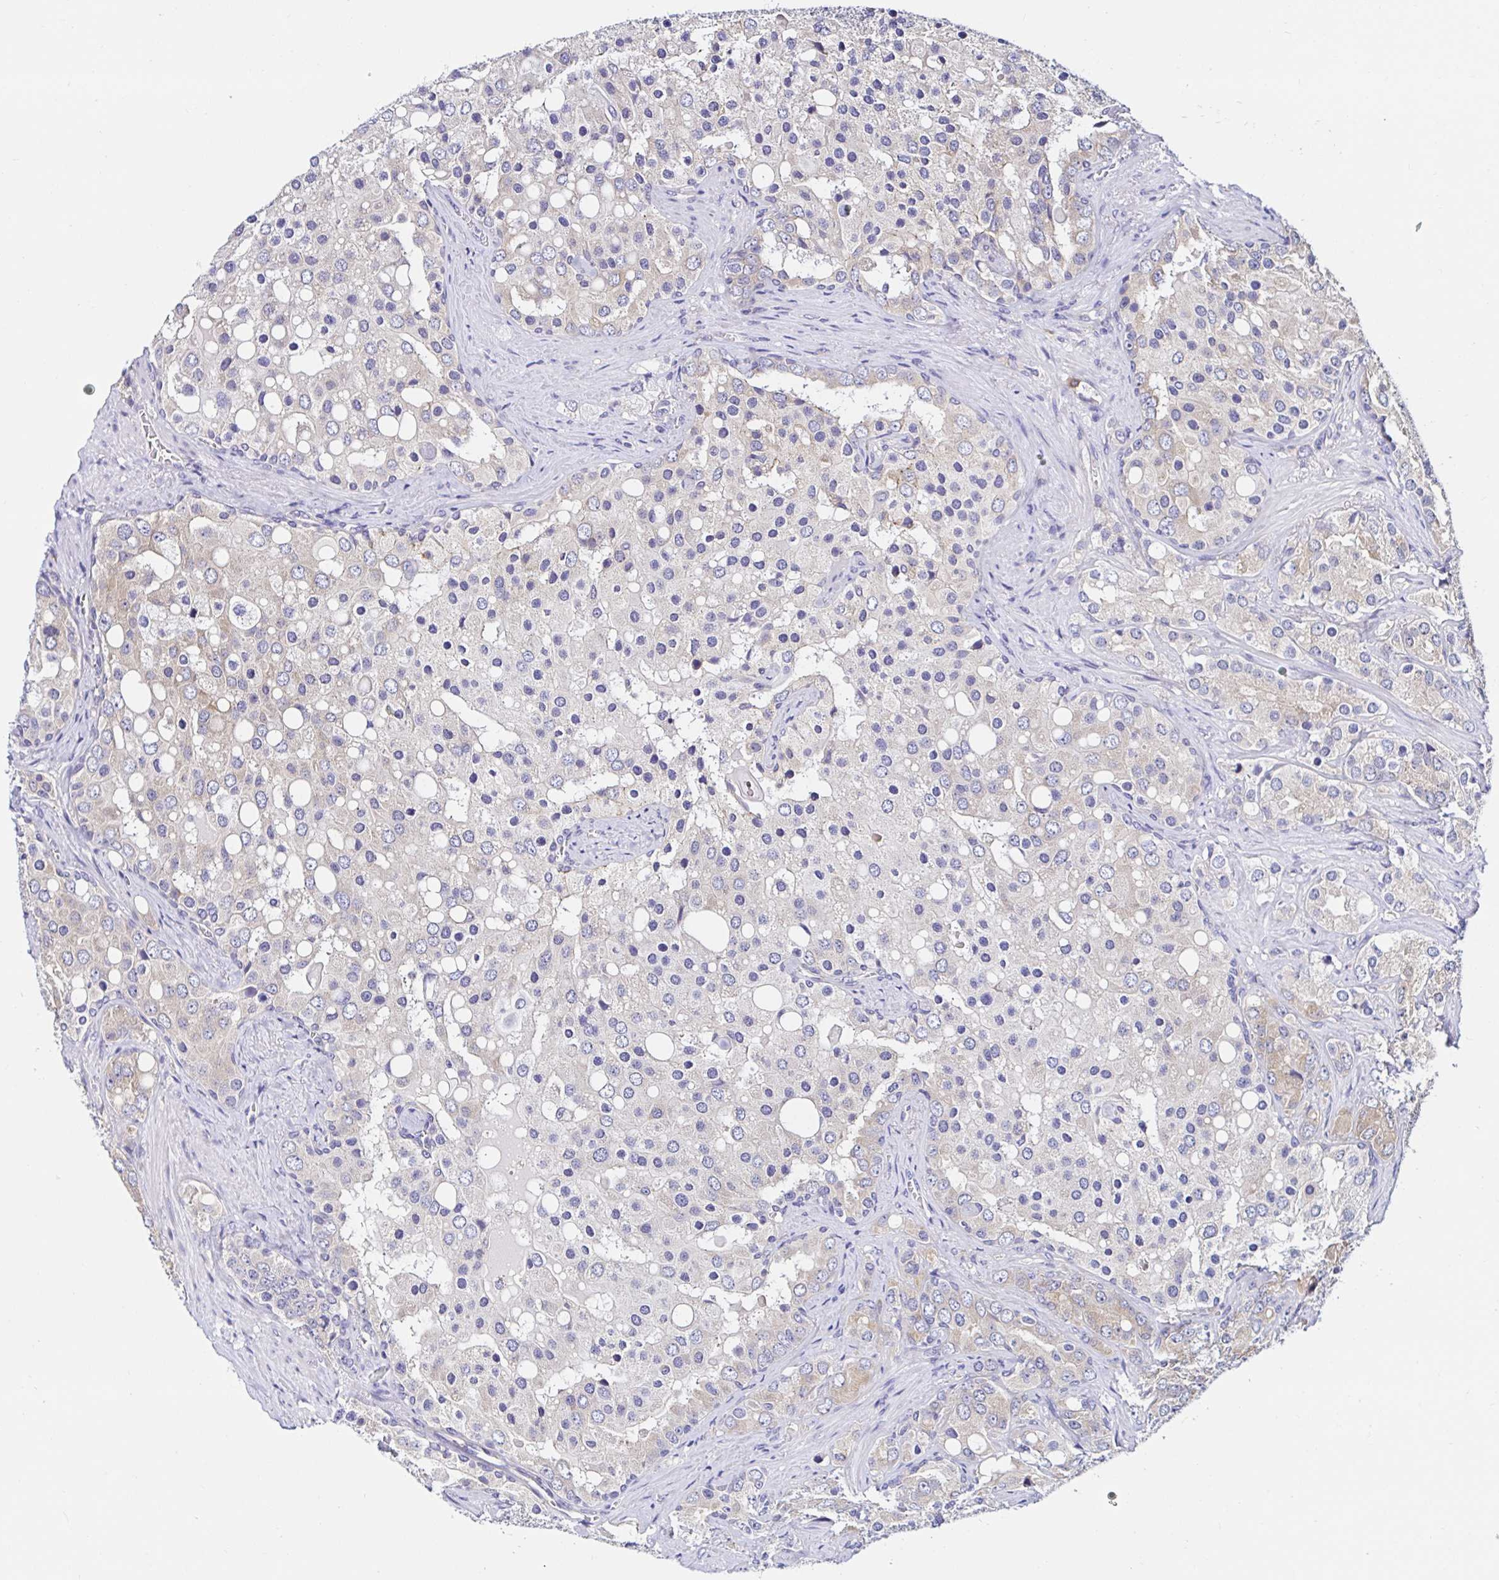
{"staining": {"intensity": "weak", "quantity": "25%-75%", "location": "cytoplasmic/membranous"}, "tissue": "prostate cancer", "cell_type": "Tumor cells", "image_type": "cancer", "snomed": [{"axis": "morphology", "description": "Adenocarcinoma, High grade"}, {"axis": "topography", "description": "Prostate"}], "caption": "The immunohistochemical stain labels weak cytoplasmic/membranous staining in tumor cells of prostate high-grade adenocarcinoma tissue.", "gene": "VSIG2", "patient": {"sex": "male", "age": 67}}